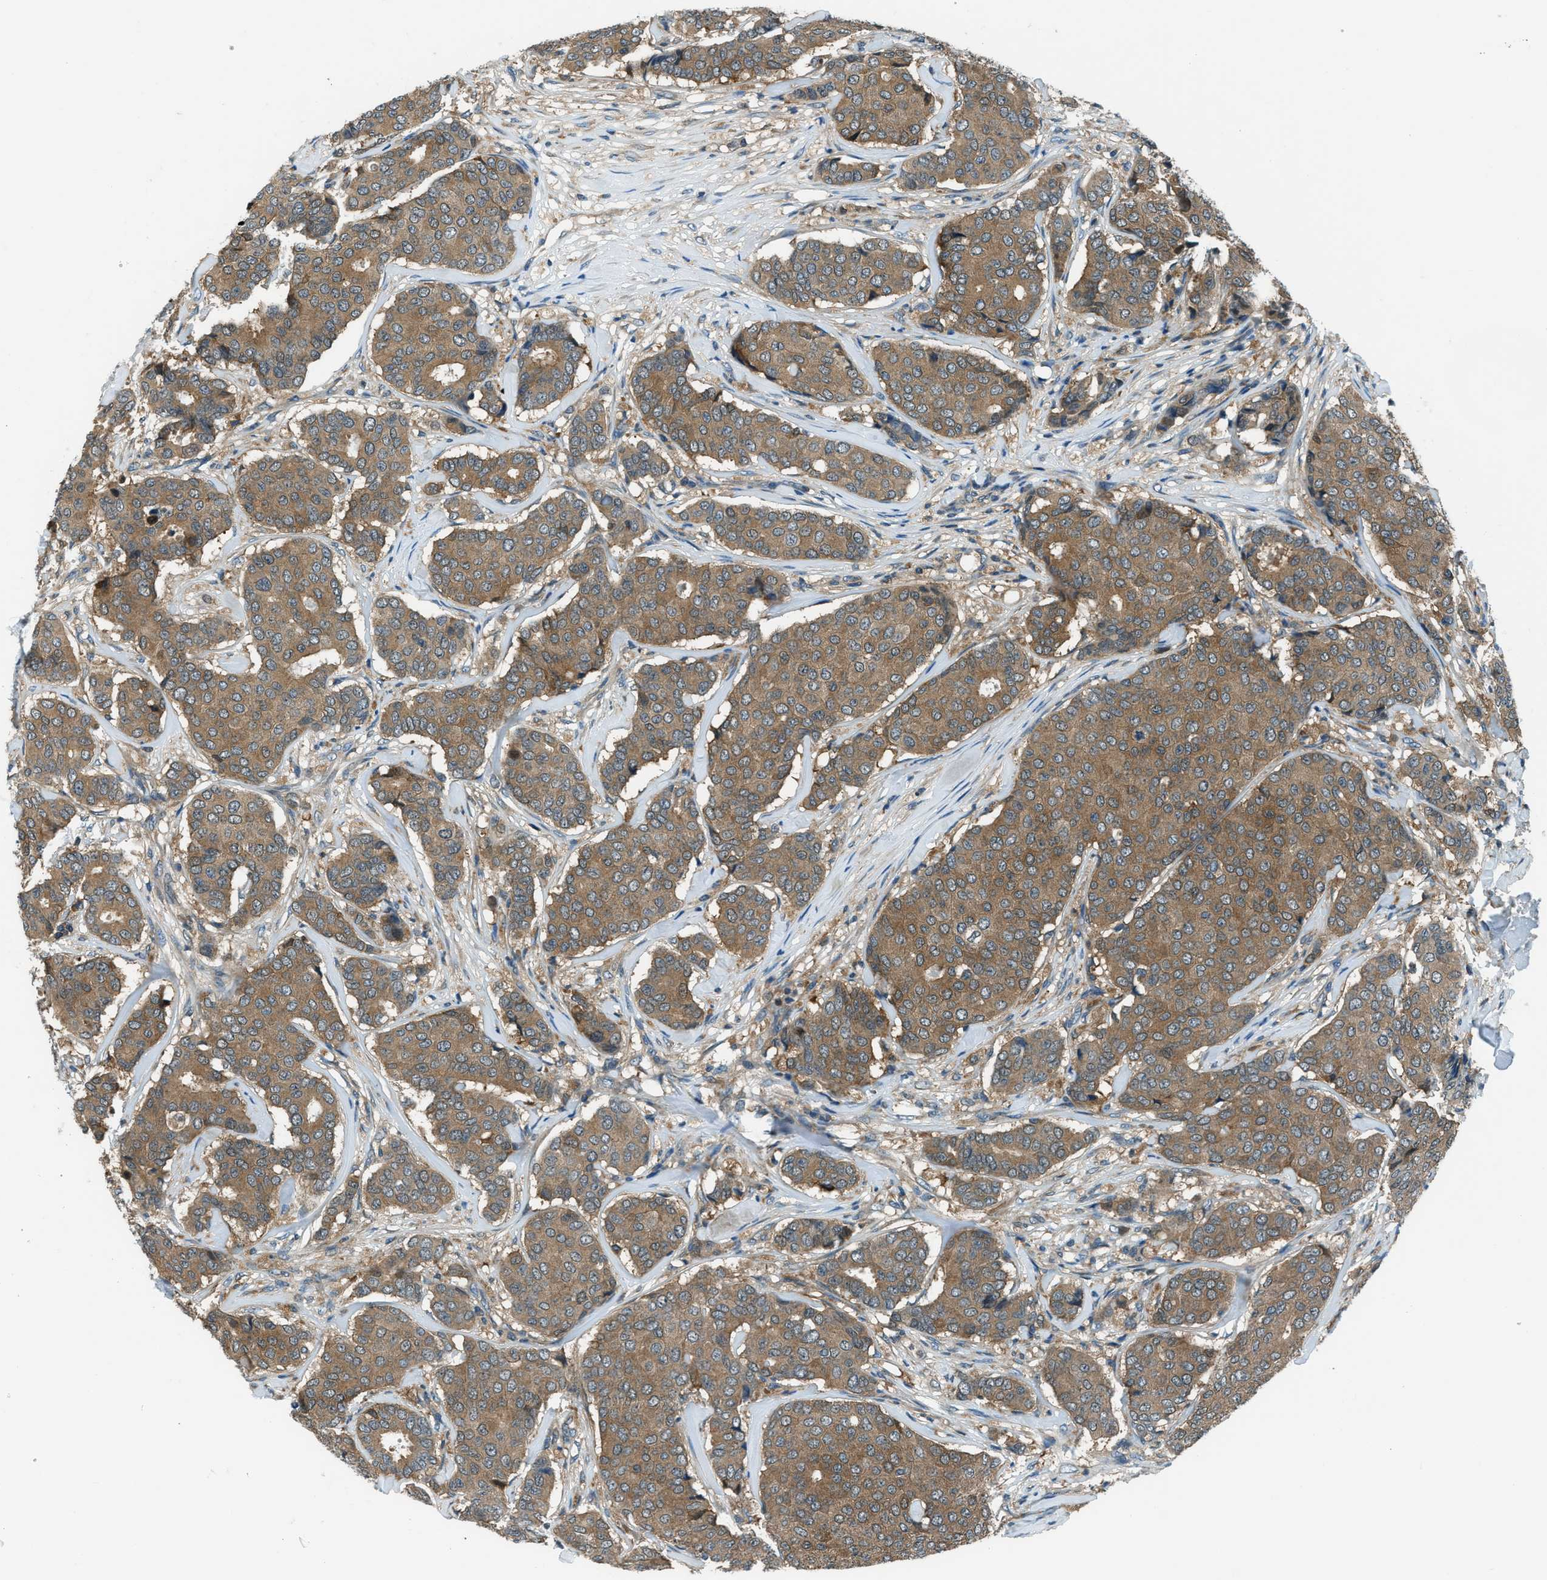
{"staining": {"intensity": "moderate", "quantity": ">75%", "location": "cytoplasmic/membranous"}, "tissue": "breast cancer", "cell_type": "Tumor cells", "image_type": "cancer", "snomed": [{"axis": "morphology", "description": "Duct carcinoma"}, {"axis": "topography", "description": "Breast"}], "caption": "Breast cancer stained with a brown dye displays moderate cytoplasmic/membranous positive staining in approximately >75% of tumor cells.", "gene": "HEBP2", "patient": {"sex": "female", "age": 75}}